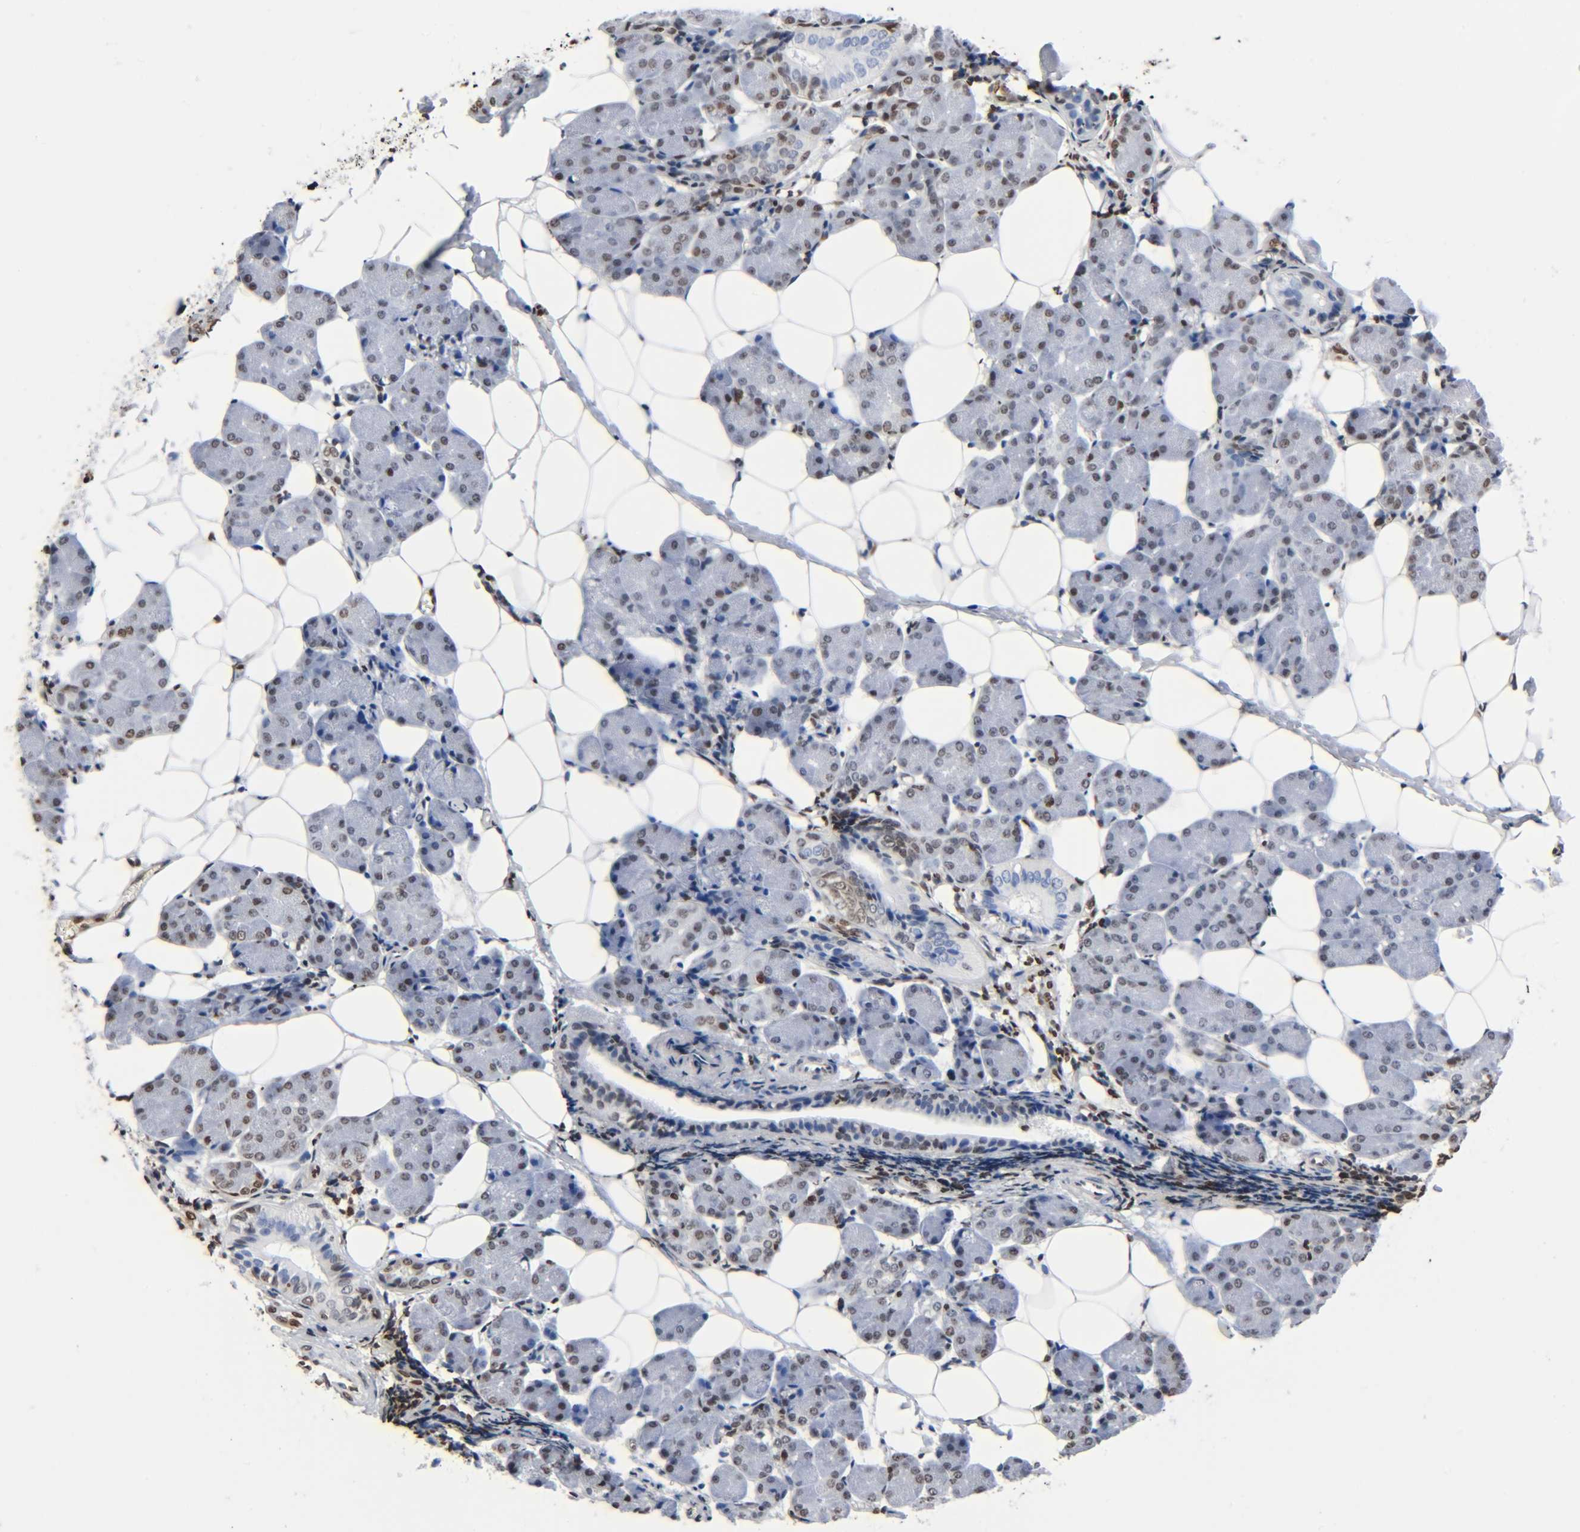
{"staining": {"intensity": "moderate", "quantity": "25%-75%", "location": "nuclear"}, "tissue": "salivary gland", "cell_type": "Glandular cells", "image_type": "normal", "snomed": [{"axis": "morphology", "description": "Normal tissue, NOS"}, {"axis": "morphology", "description": "Adenoma, NOS"}, {"axis": "topography", "description": "Salivary gland"}], "caption": "DAB immunohistochemical staining of normal salivary gland shows moderate nuclear protein positivity in approximately 25%-75% of glandular cells.", "gene": "HOXA6", "patient": {"sex": "female", "age": 32}}